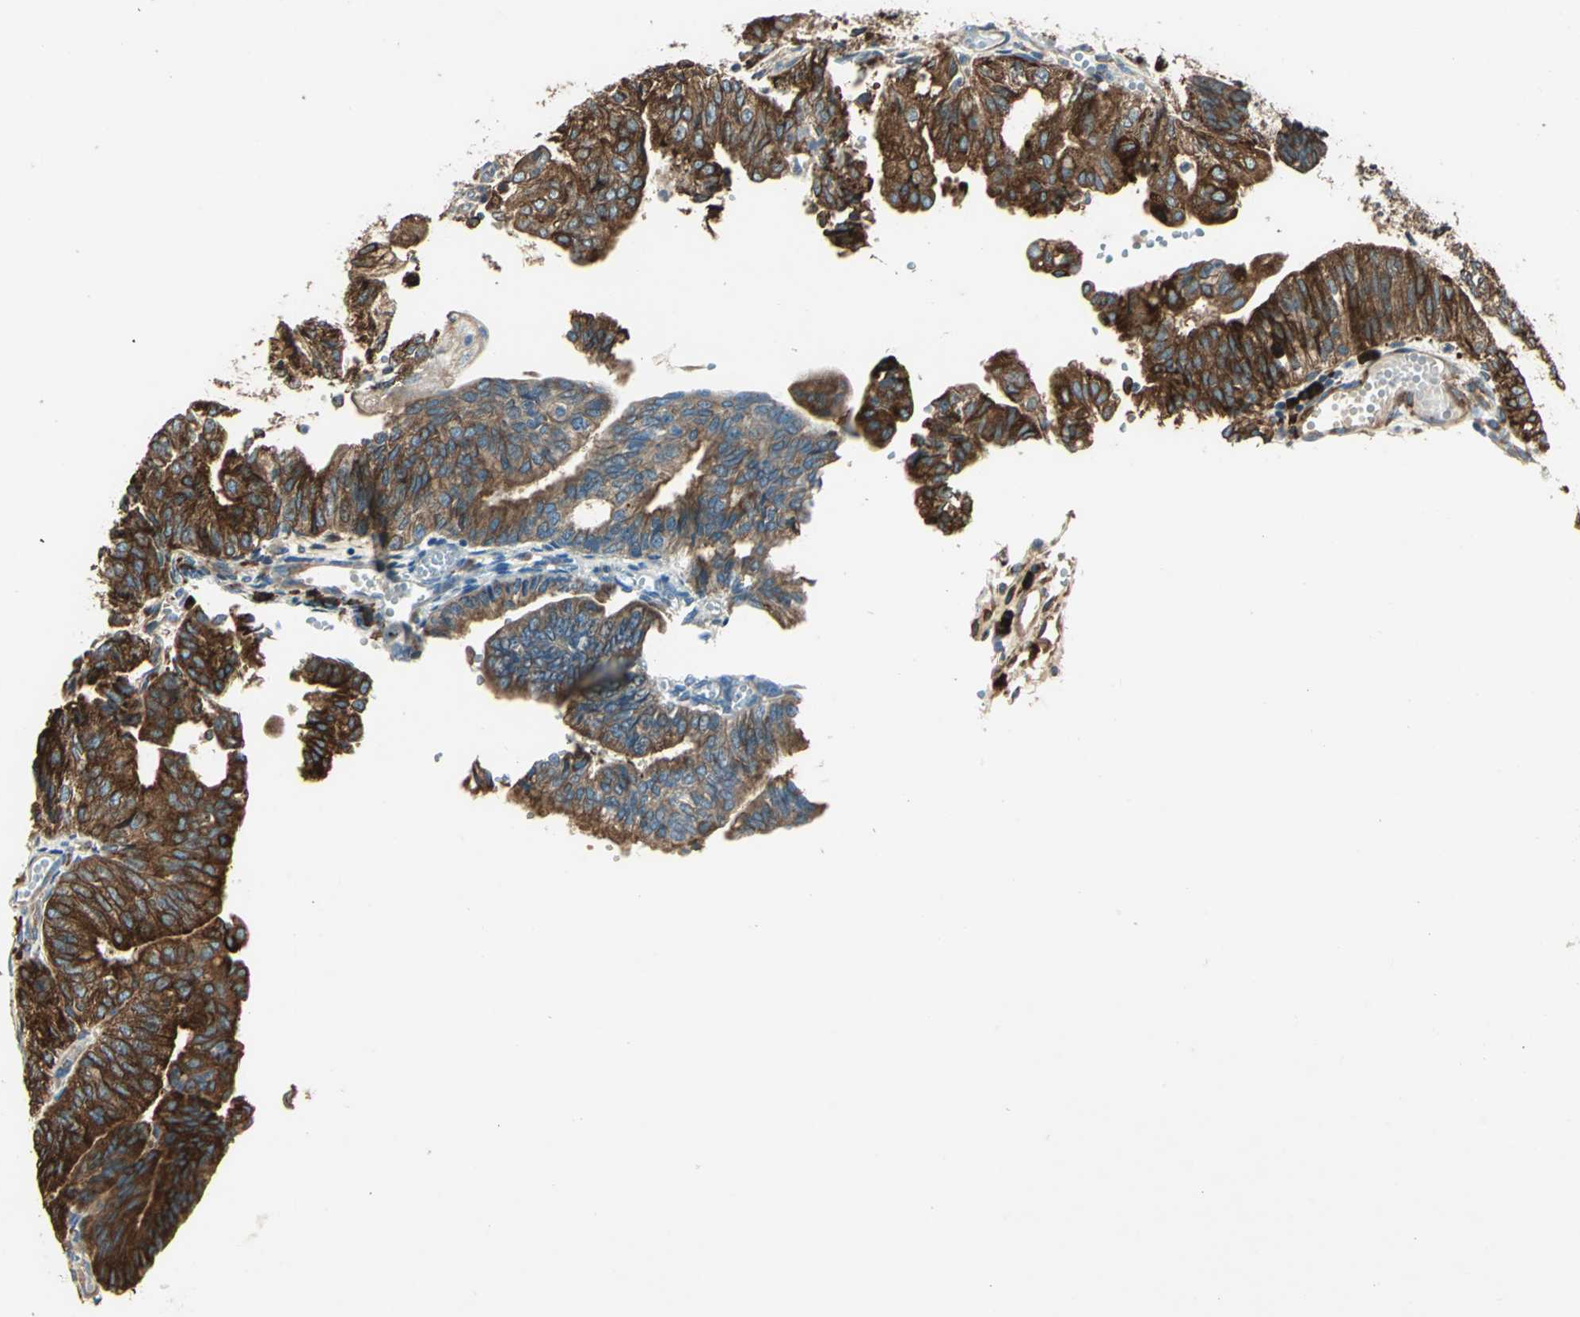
{"staining": {"intensity": "strong", "quantity": ">75%", "location": "cytoplasmic/membranous"}, "tissue": "endometrial cancer", "cell_type": "Tumor cells", "image_type": "cancer", "snomed": [{"axis": "morphology", "description": "Adenocarcinoma, NOS"}, {"axis": "topography", "description": "Endometrium"}], "caption": "The histopathology image exhibits immunohistochemical staining of endometrial adenocarcinoma. There is strong cytoplasmic/membranous expression is identified in about >75% of tumor cells.", "gene": "PDIA4", "patient": {"sex": "female", "age": 59}}